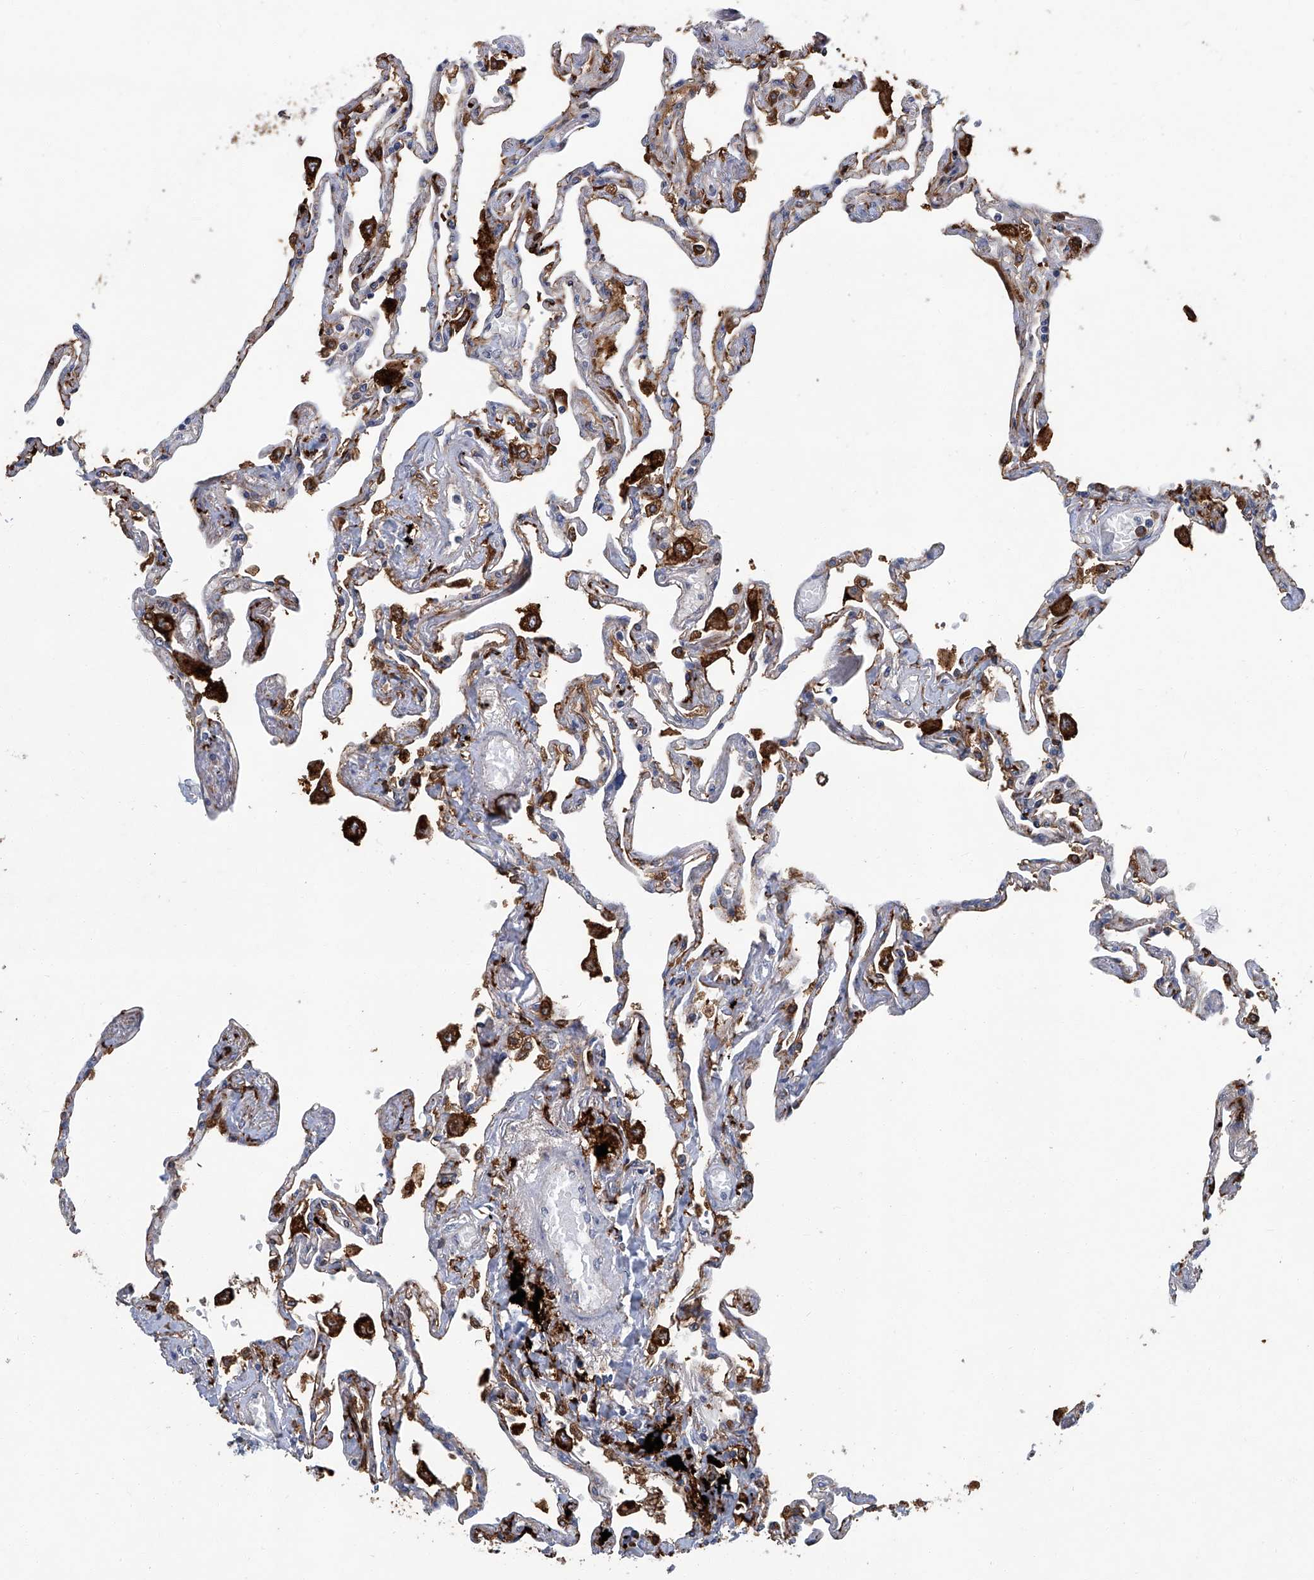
{"staining": {"intensity": "moderate", "quantity": "25%-75%", "location": "cytoplasmic/membranous"}, "tissue": "lung", "cell_type": "Alveolar cells", "image_type": "normal", "snomed": [{"axis": "morphology", "description": "Normal tissue, NOS"}, {"axis": "topography", "description": "Lung"}], "caption": "A medium amount of moderate cytoplasmic/membranous positivity is present in approximately 25%-75% of alveolar cells in benign lung. (DAB = brown stain, brightfield microscopy at high magnification).", "gene": "FAM167A", "patient": {"sex": "female", "age": 67}}